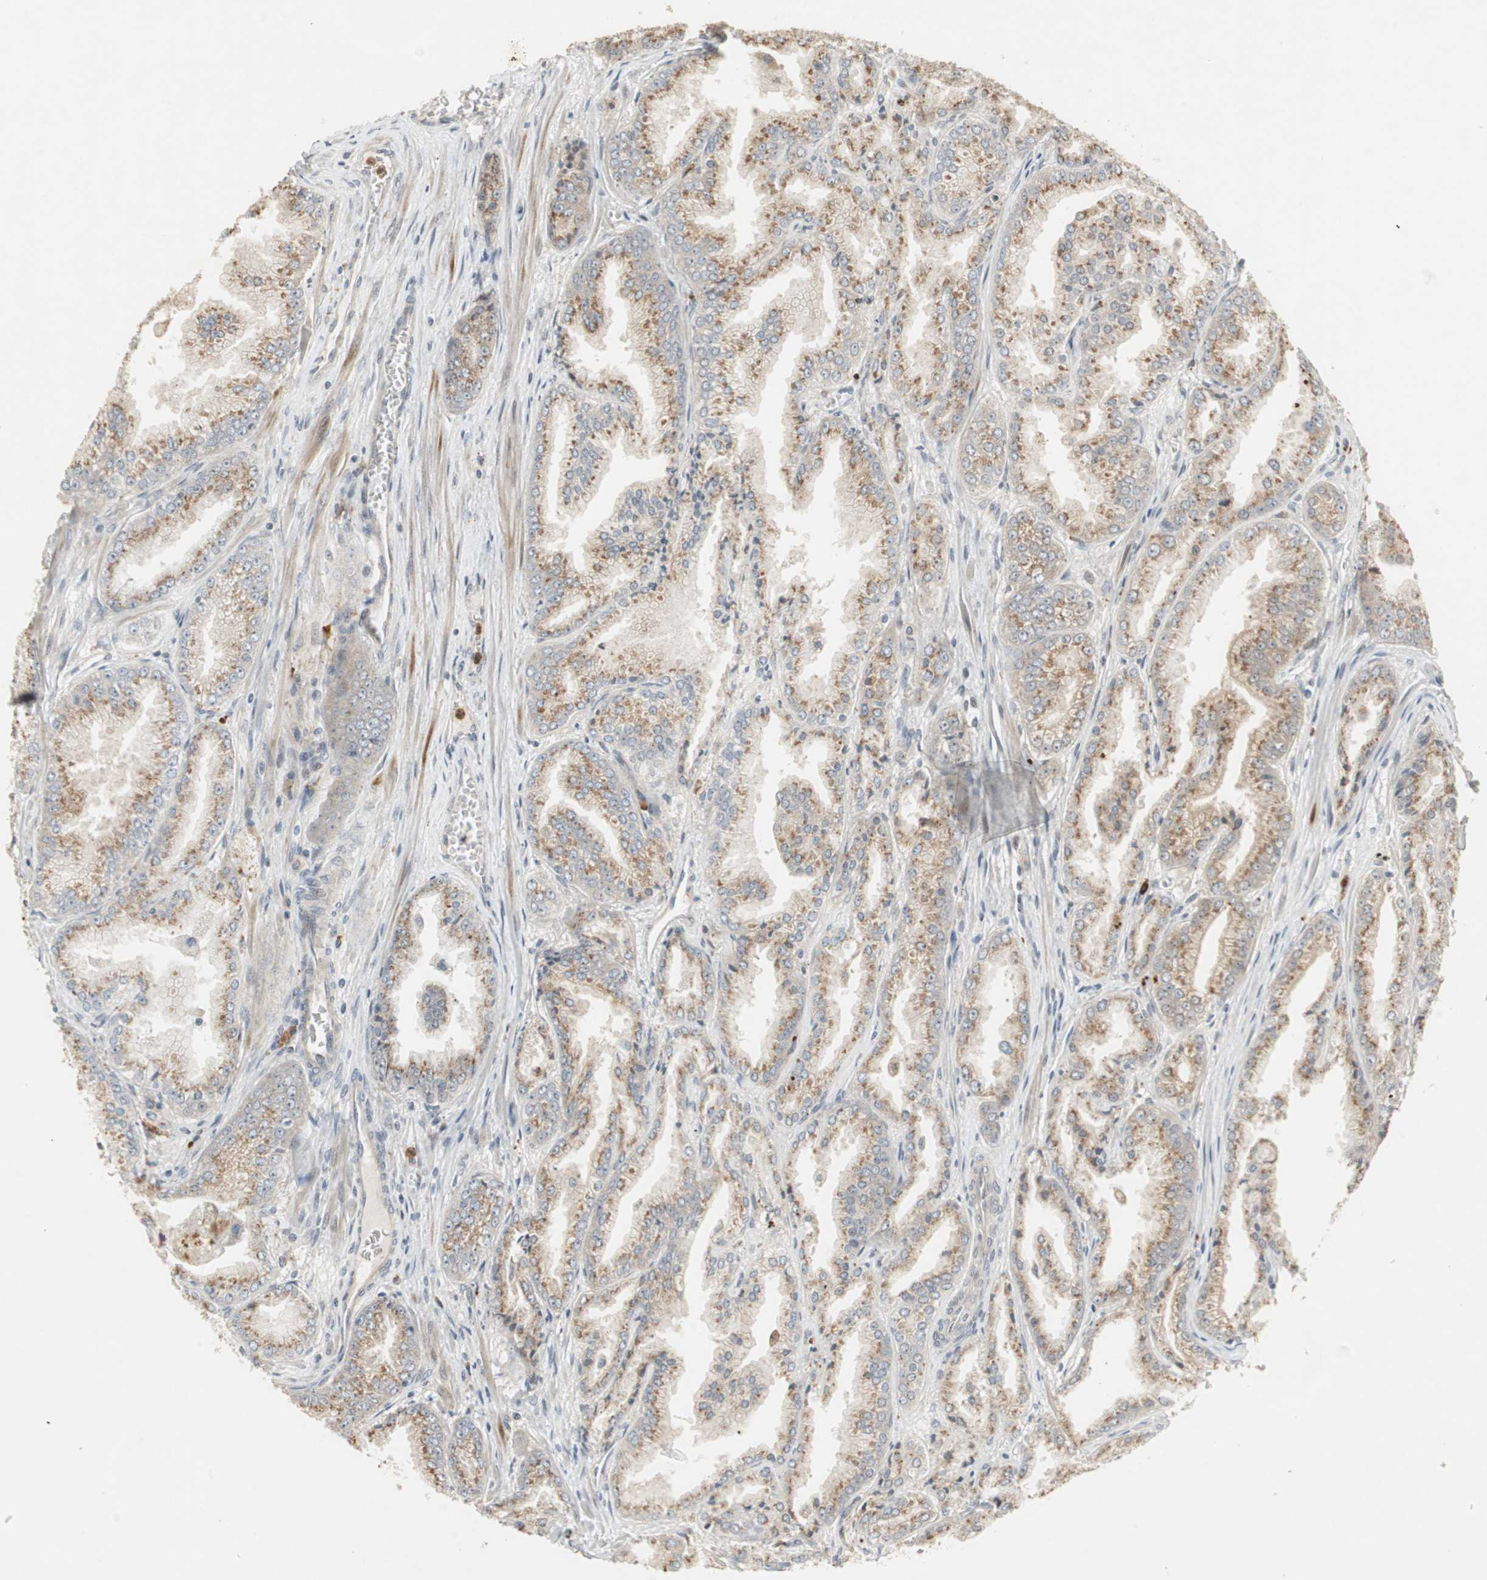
{"staining": {"intensity": "moderate", "quantity": ">75%", "location": "cytoplasmic/membranous"}, "tissue": "prostate cancer", "cell_type": "Tumor cells", "image_type": "cancer", "snomed": [{"axis": "morphology", "description": "Adenocarcinoma, High grade"}, {"axis": "topography", "description": "Prostate"}], "caption": "A micrograph of prostate adenocarcinoma (high-grade) stained for a protein shows moderate cytoplasmic/membranous brown staining in tumor cells. (Stains: DAB (3,3'-diaminobenzidine) in brown, nuclei in blue, Microscopy: brightfield microscopy at high magnification).", "gene": "SNX4", "patient": {"sex": "male", "age": 61}}